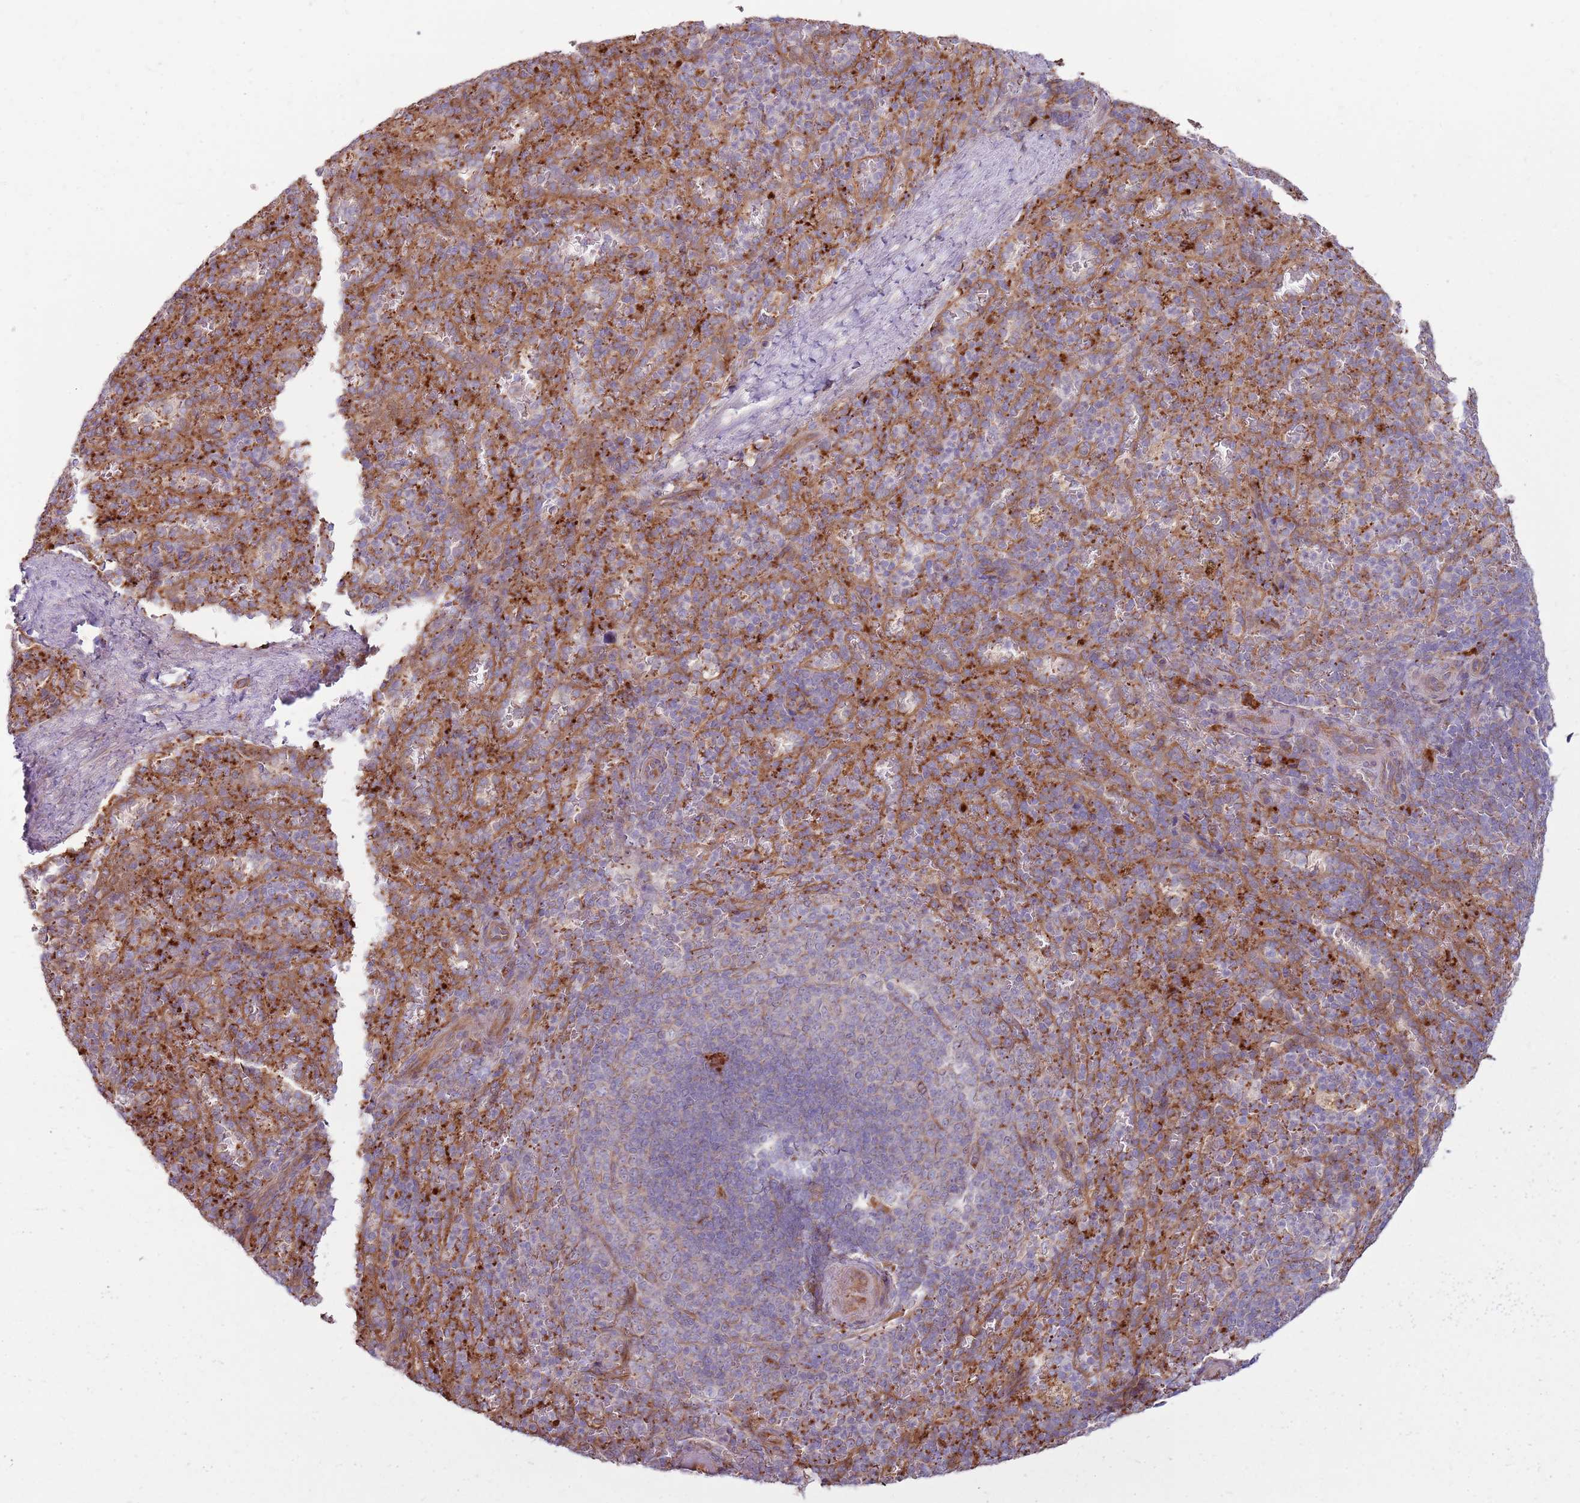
{"staining": {"intensity": "negative", "quantity": "none", "location": "none"}, "tissue": "spleen", "cell_type": "Cells in red pulp", "image_type": "normal", "snomed": [{"axis": "morphology", "description": "Normal tissue, NOS"}, {"axis": "topography", "description": "Spleen"}], "caption": "Immunohistochemistry of benign spleen demonstrates no positivity in cells in red pulp.", "gene": "EMC1", "patient": {"sex": "female", "age": 21}}